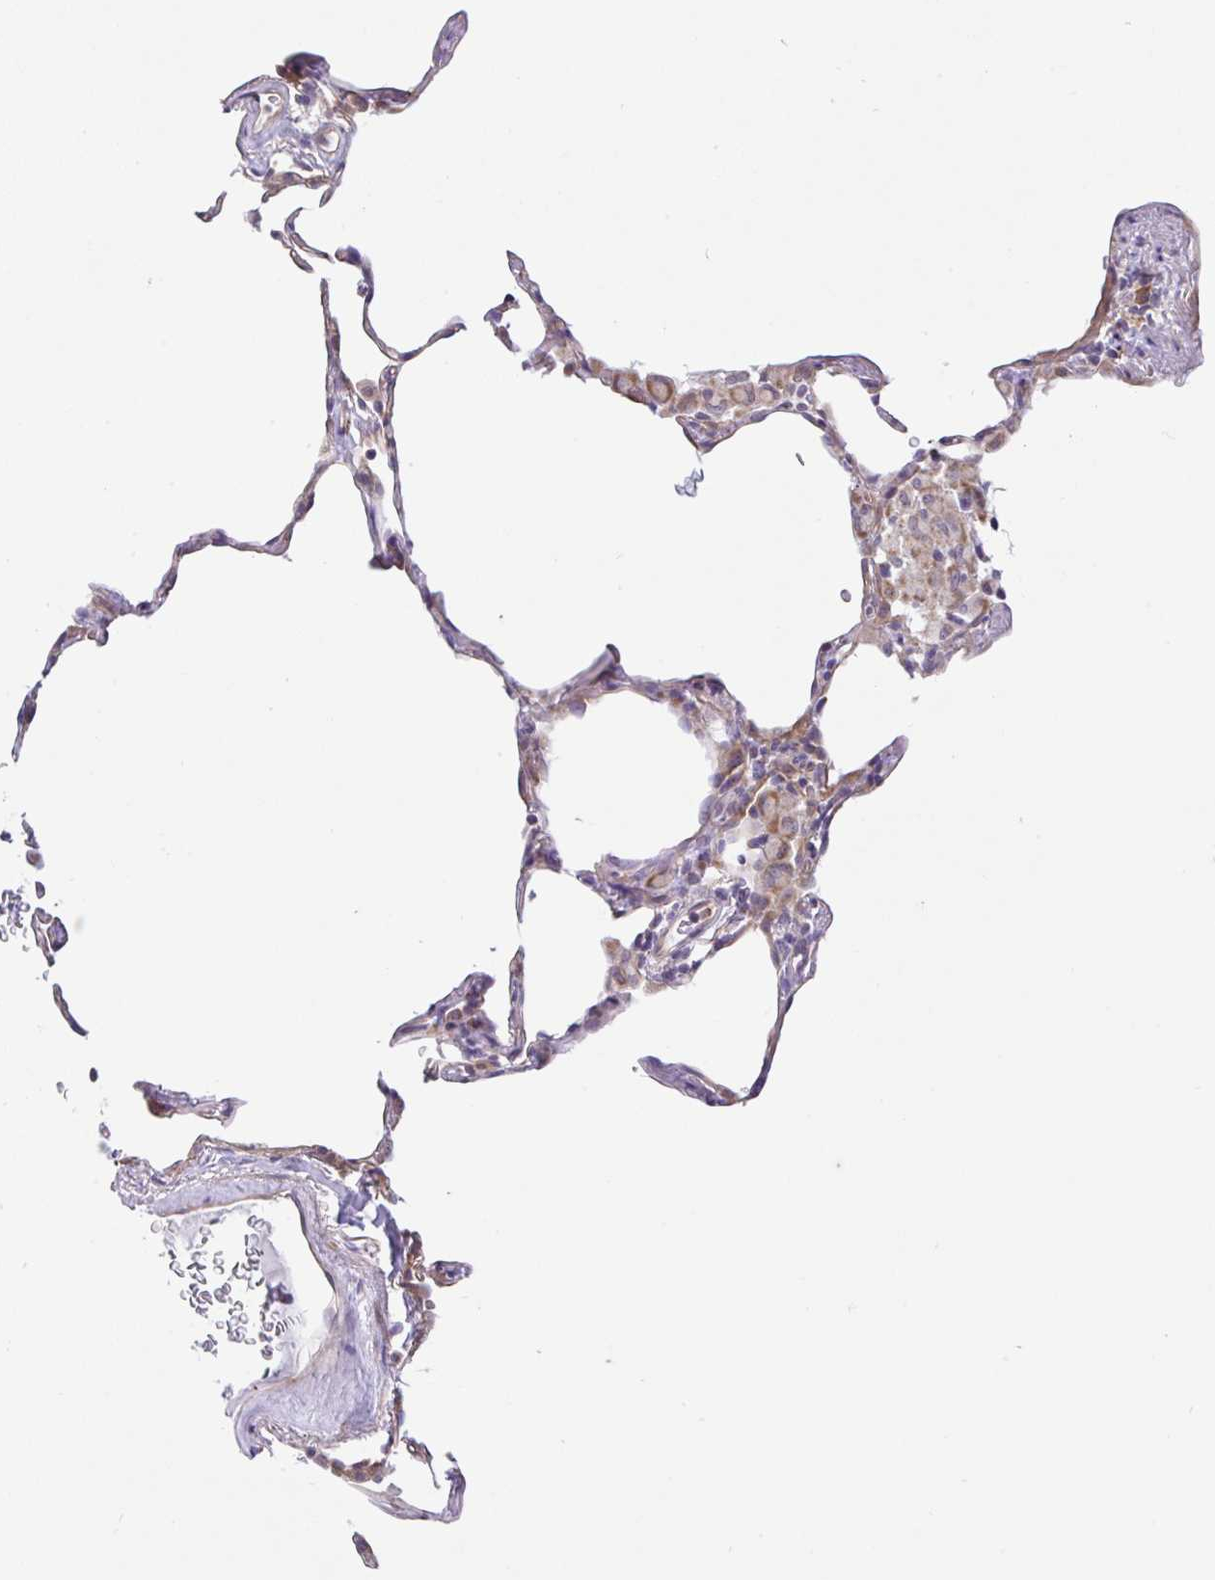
{"staining": {"intensity": "weak", "quantity": "<25%", "location": "cytoplasmic/membranous"}, "tissue": "lung", "cell_type": "Alveolar cells", "image_type": "normal", "snomed": [{"axis": "morphology", "description": "Normal tissue, NOS"}, {"axis": "topography", "description": "Lung"}], "caption": "There is no significant positivity in alveolar cells of lung. (Brightfield microscopy of DAB immunohistochemistry at high magnification).", "gene": "DLEU7", "patient": {"sex": "female", "age": 57}}